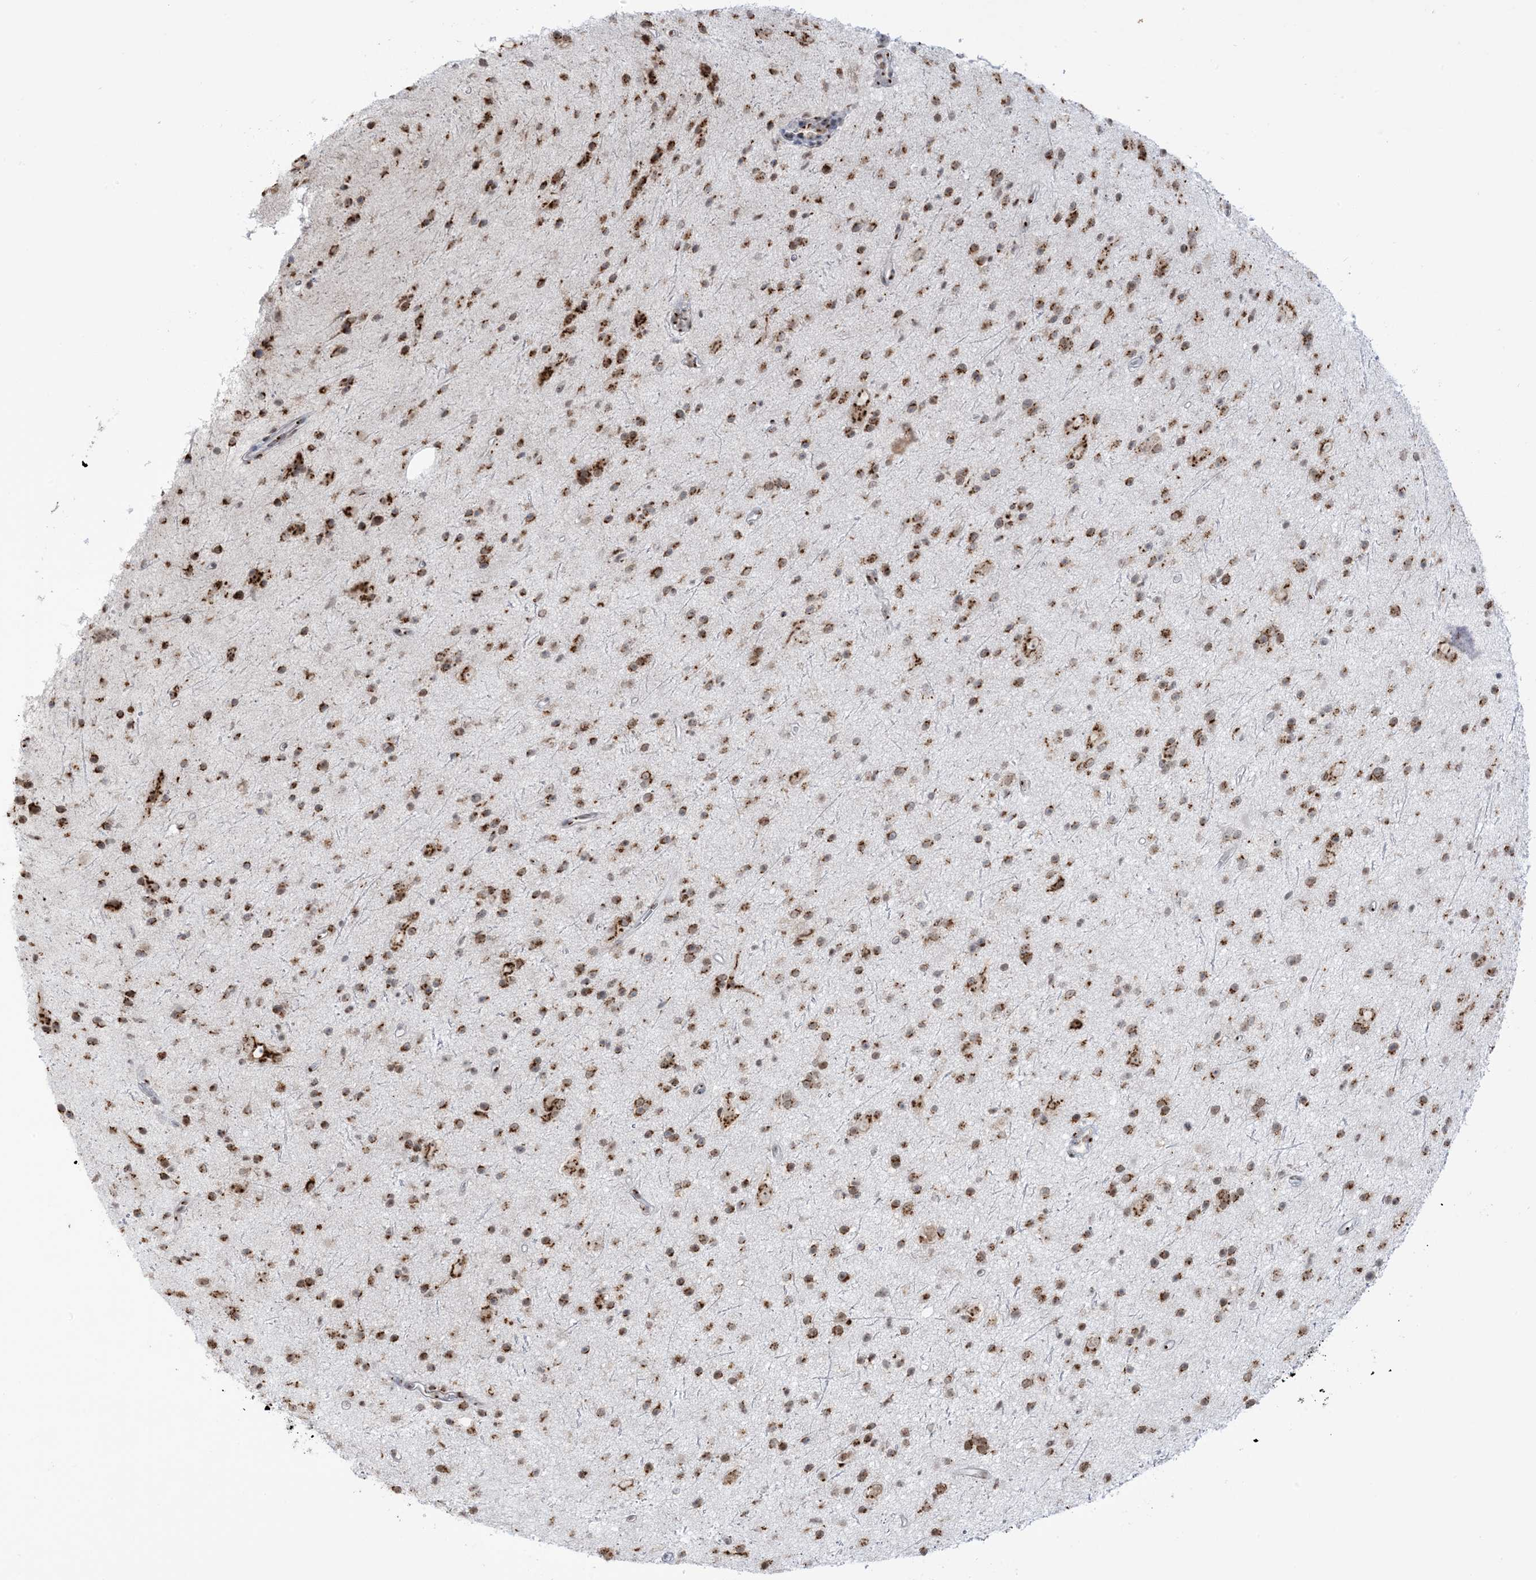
{"staining": {"intensity": "strong", "quantity": ">75%", "location": "cytoplasmic/membranous,nuclear"}, "tissue": "glioma", "cell_type": "Tumor cells", "image_type": "cancer", "snomed": [{"axis": "morphology", "description": "Glioma, malignant, Low grade"}, {"axis": "topography", "description": "Cerebral cortex"}], "caption": "Immunohistochemistry (DAB (3,3'-diaminobenzidine)) staining of human malignant low-grade glioma reveals strong cytoplasmic/membranous and nuclear protein staining in about >75% of tumor cells.", "gene": "GPR107", "patient": {"sex": "female", "age": 39}}